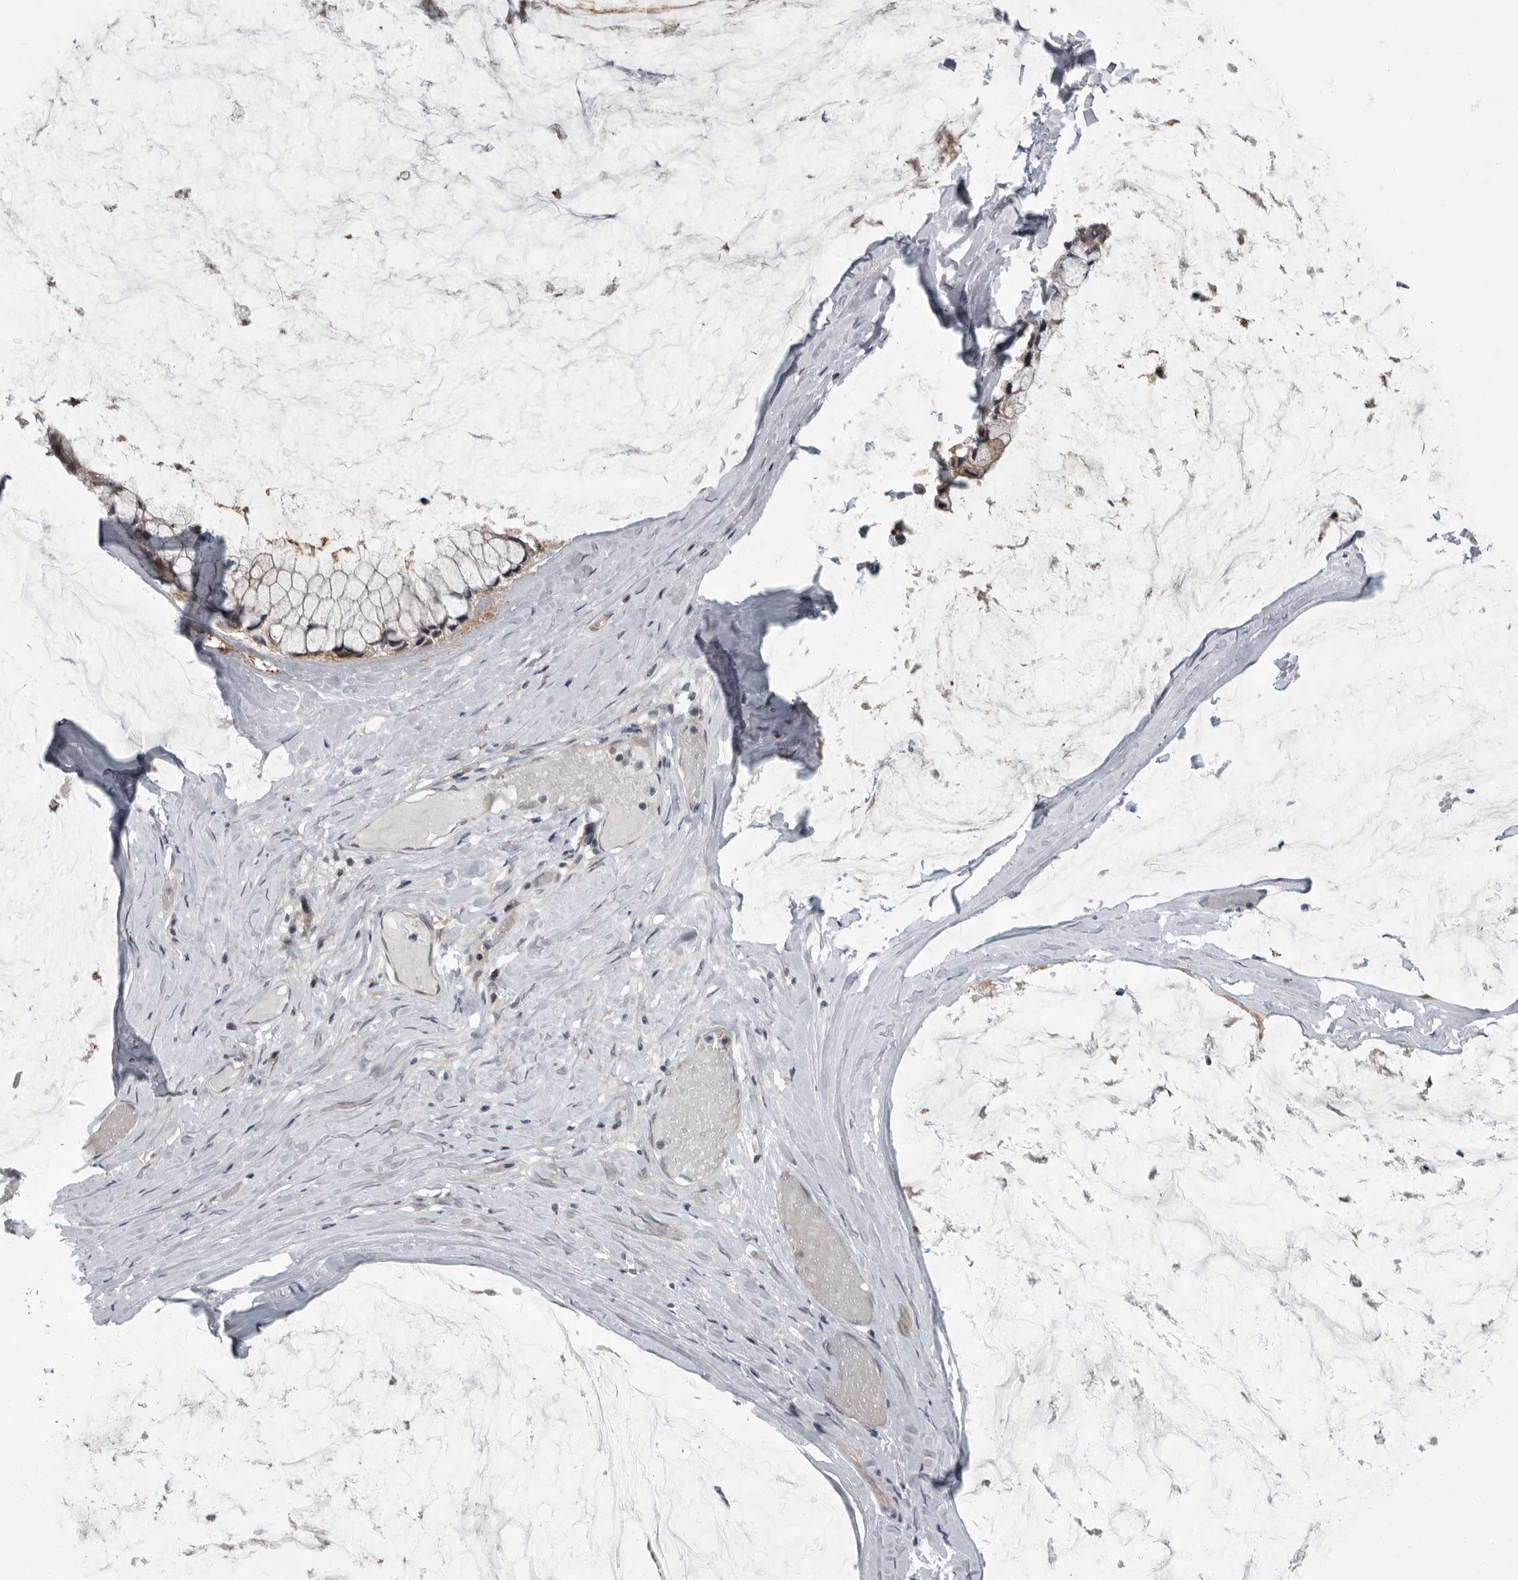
{"staining": {"intensity": "negative", "quantity": "none", "location": "none"}, "tissue": "ovarian cancer", "cell_type": "Tumor cells", "image_type": "cancer", "snomed": [{"axis": "morphology", "description": "Cystadenocarcinoma, mucinous, NOS"}, {"axis": "topography", "description": "Ovary"}], "caption": "Immunohistochemical staining of human mucinous cystadenocarcinoma (ovarian) reveals no significant positivity in tumor cells.", "gene": "PDE7A", "patient": {"sex": "female", "age": 39}}